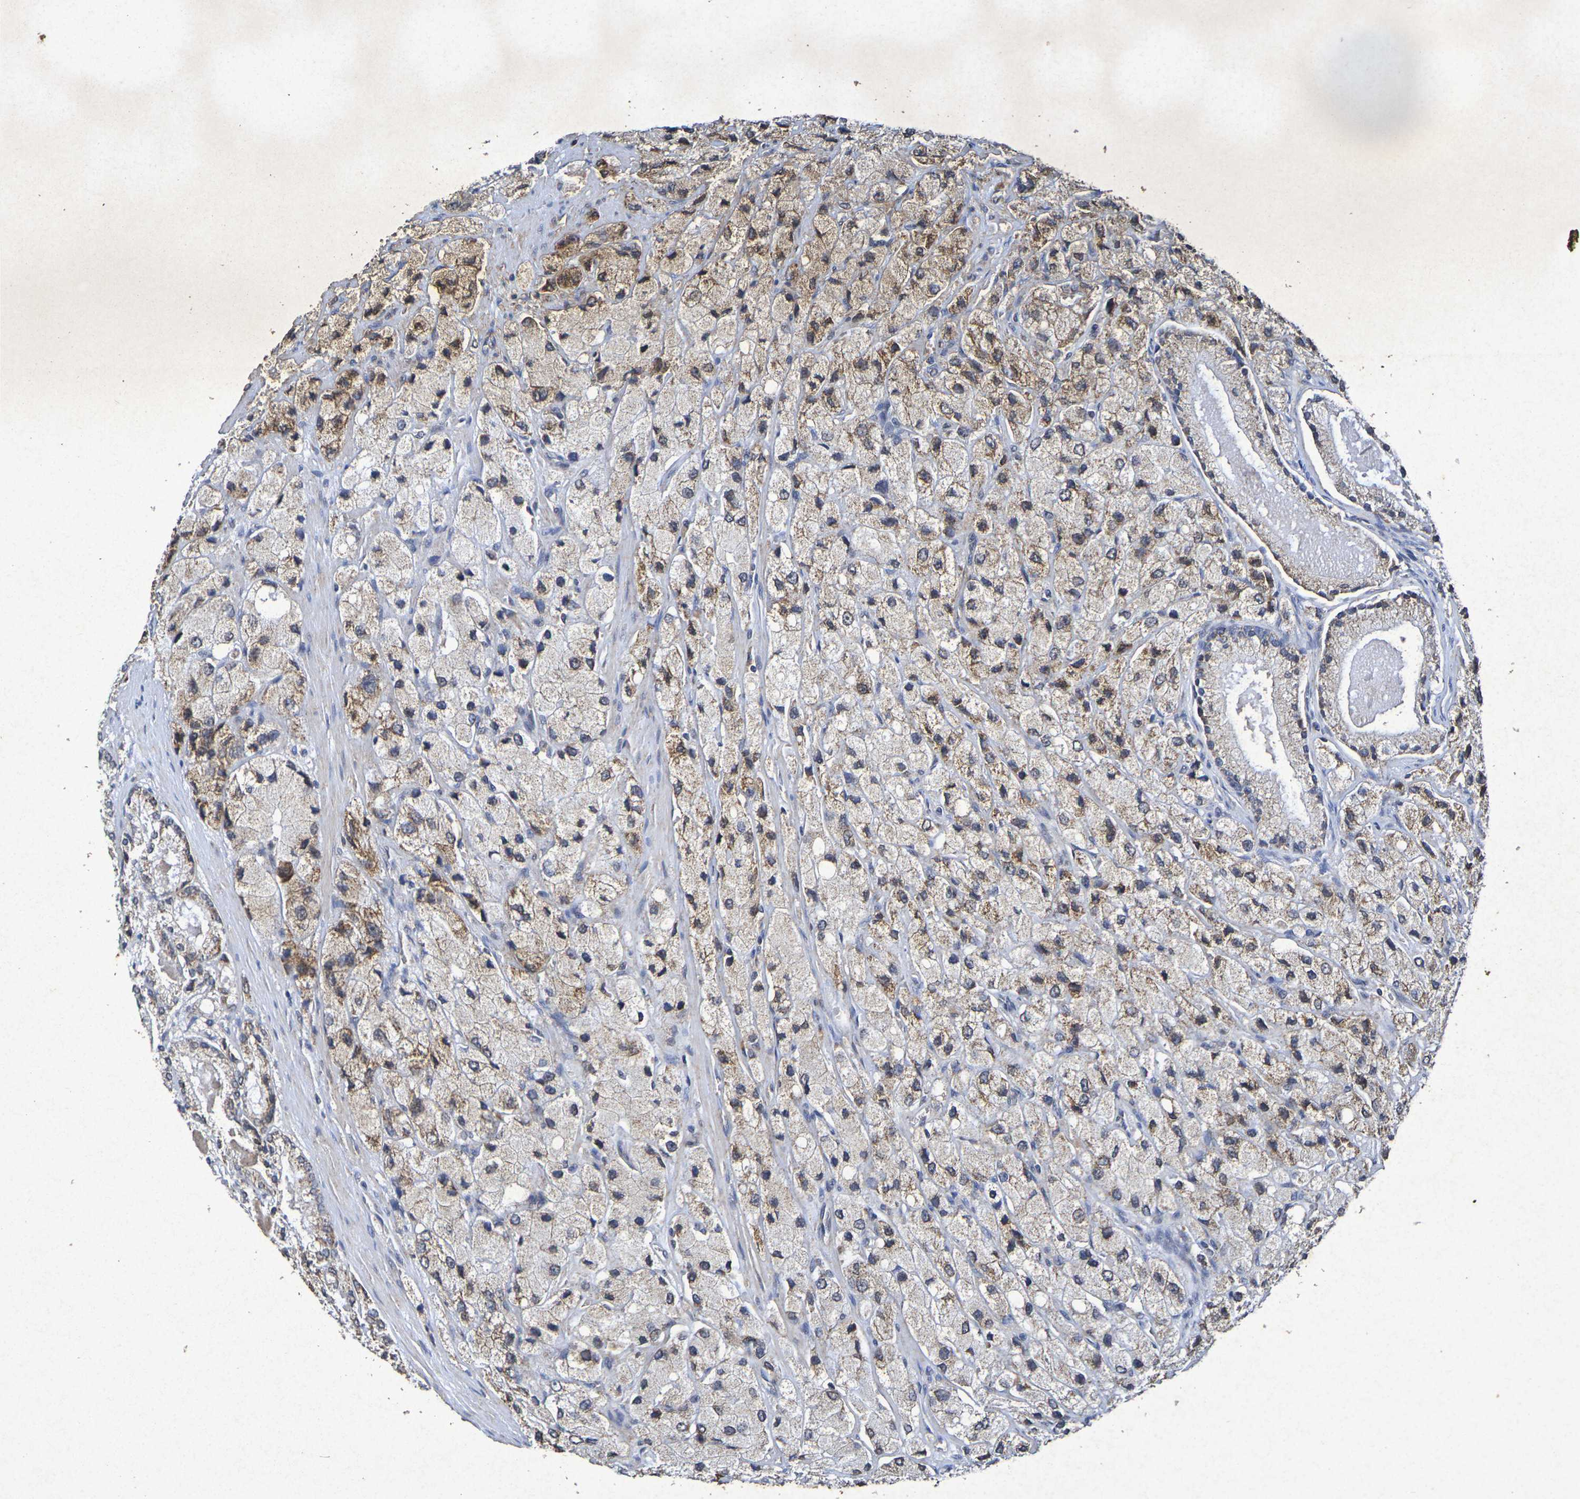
{"staining": {"intensity": "moderate", "quantity": "25%-75%", "location": "cytoplasmic/membranous"}, "tissue": "prostate cancer", "cell_type": "Tumor cells", "image_type": "cancer", "snomed": [{"axis": "morphology", "description": "Adenocarcinoma, High grade"}, {"axis": "topography", "description": "Prostate"}], "caption": "This photomicrograph demonstrates prostate cancer (high-grade adenocarcinoma) stained with IHC to label a protein in brown. The cytoplasmic/membranous of tumor cells show moderate positivity for the protein. Nuclei are counter-stained blue.", "gene": "GUCY1A2", "patient": {"sex": "male", "age": 58}}